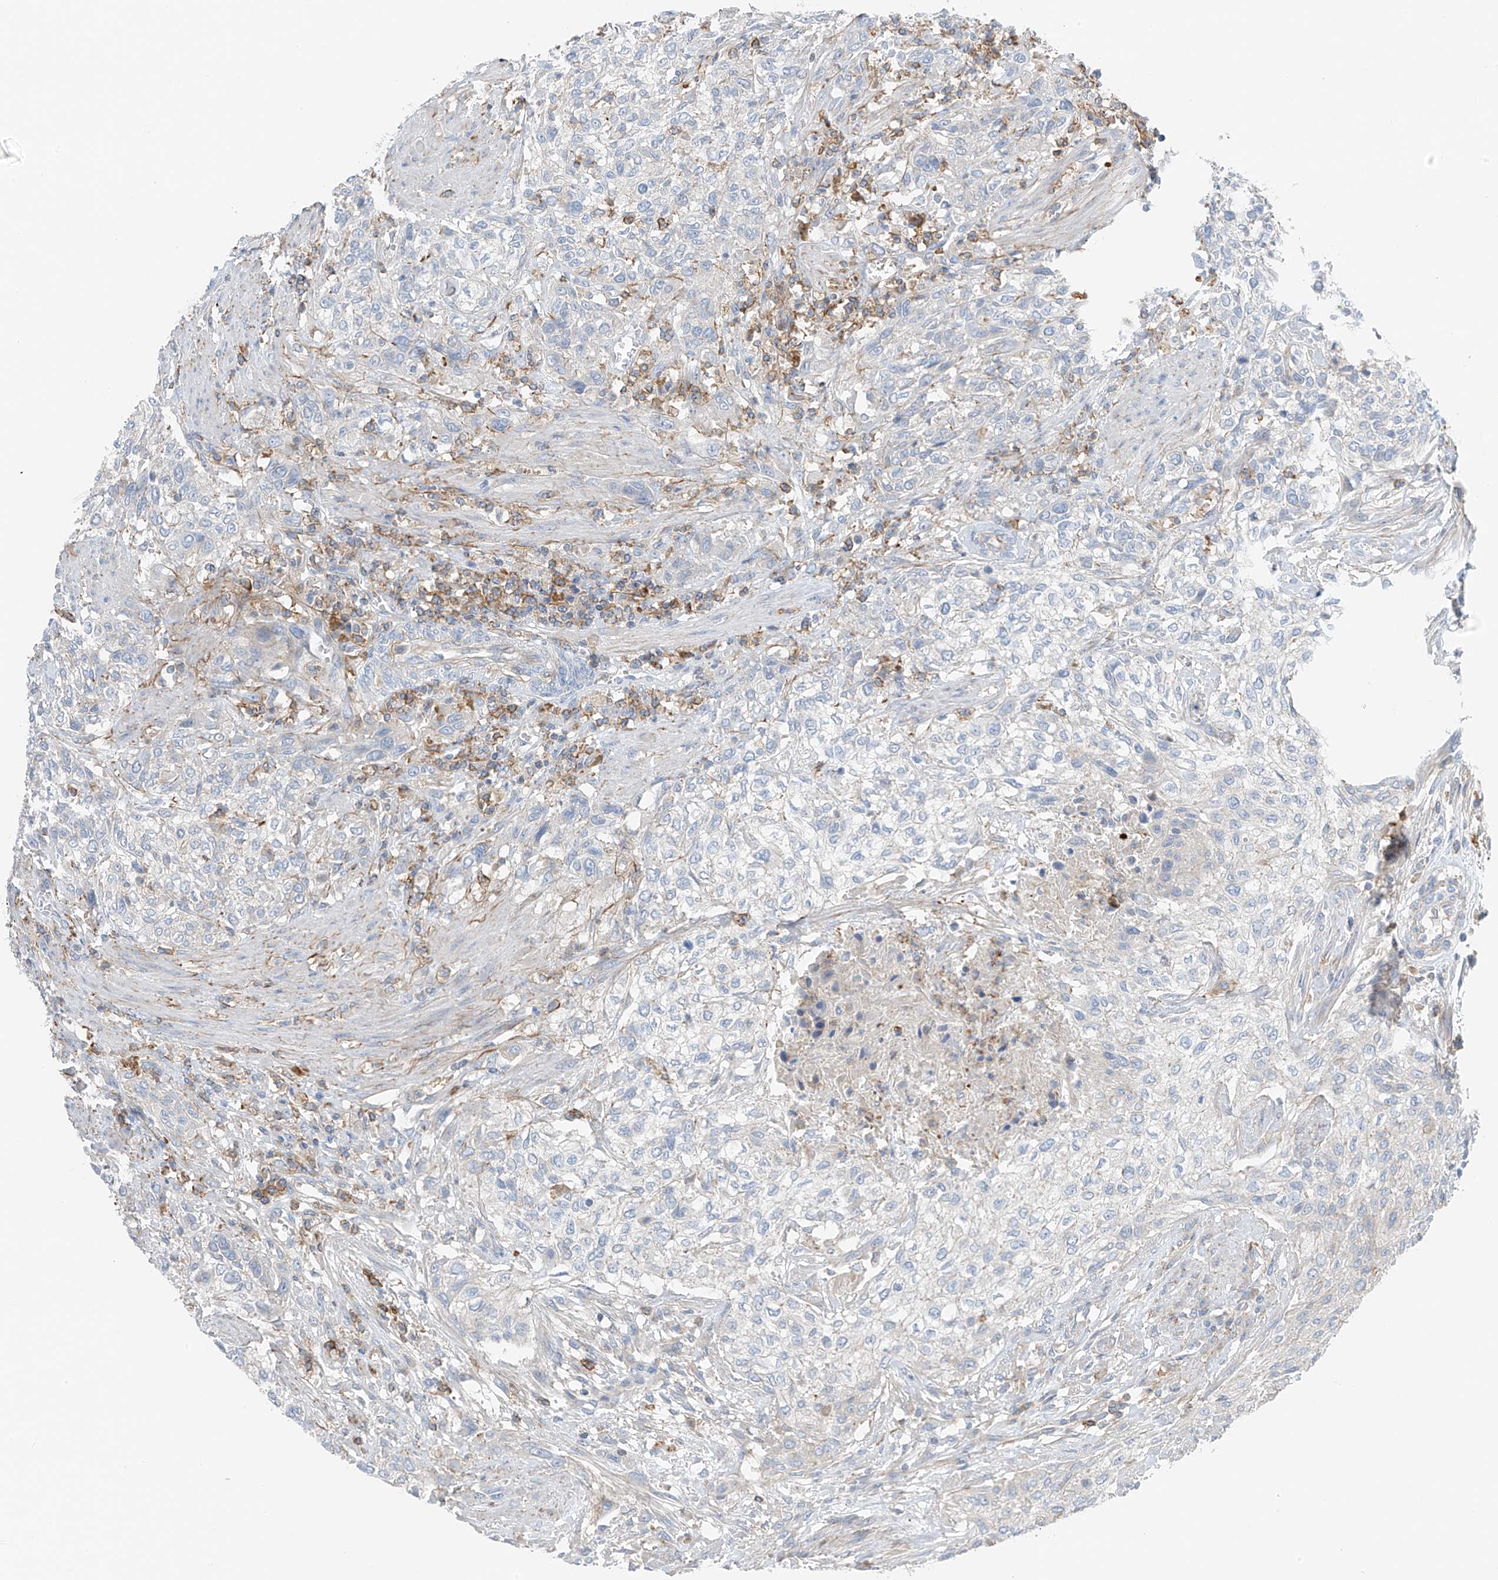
{"staining": {"intensity": "negative", "quantity": "none", "location": "none"}, "tissue": "urothelial cancer", "cell_type": "Tumor cells", "image_type": "cancer", "snomed": [{"axis": "morphology", "description": "Urothelial carcinoma, High grade"}, {"axis": "topography", "description": "Urinary bladder"}], "caption": "High-grade urothelial carcinoma was stained to show a protein in brown. There is no significant expression in tumor cells. (Stains: DAB (3,3'-diaminobenzidine) immunohistochemistry with hematoxylin counter stain, Microscopy: brightfield microscopy at high magnification).", "gene": "NALCN", "patient": {"sex": "male", "age": 35}}